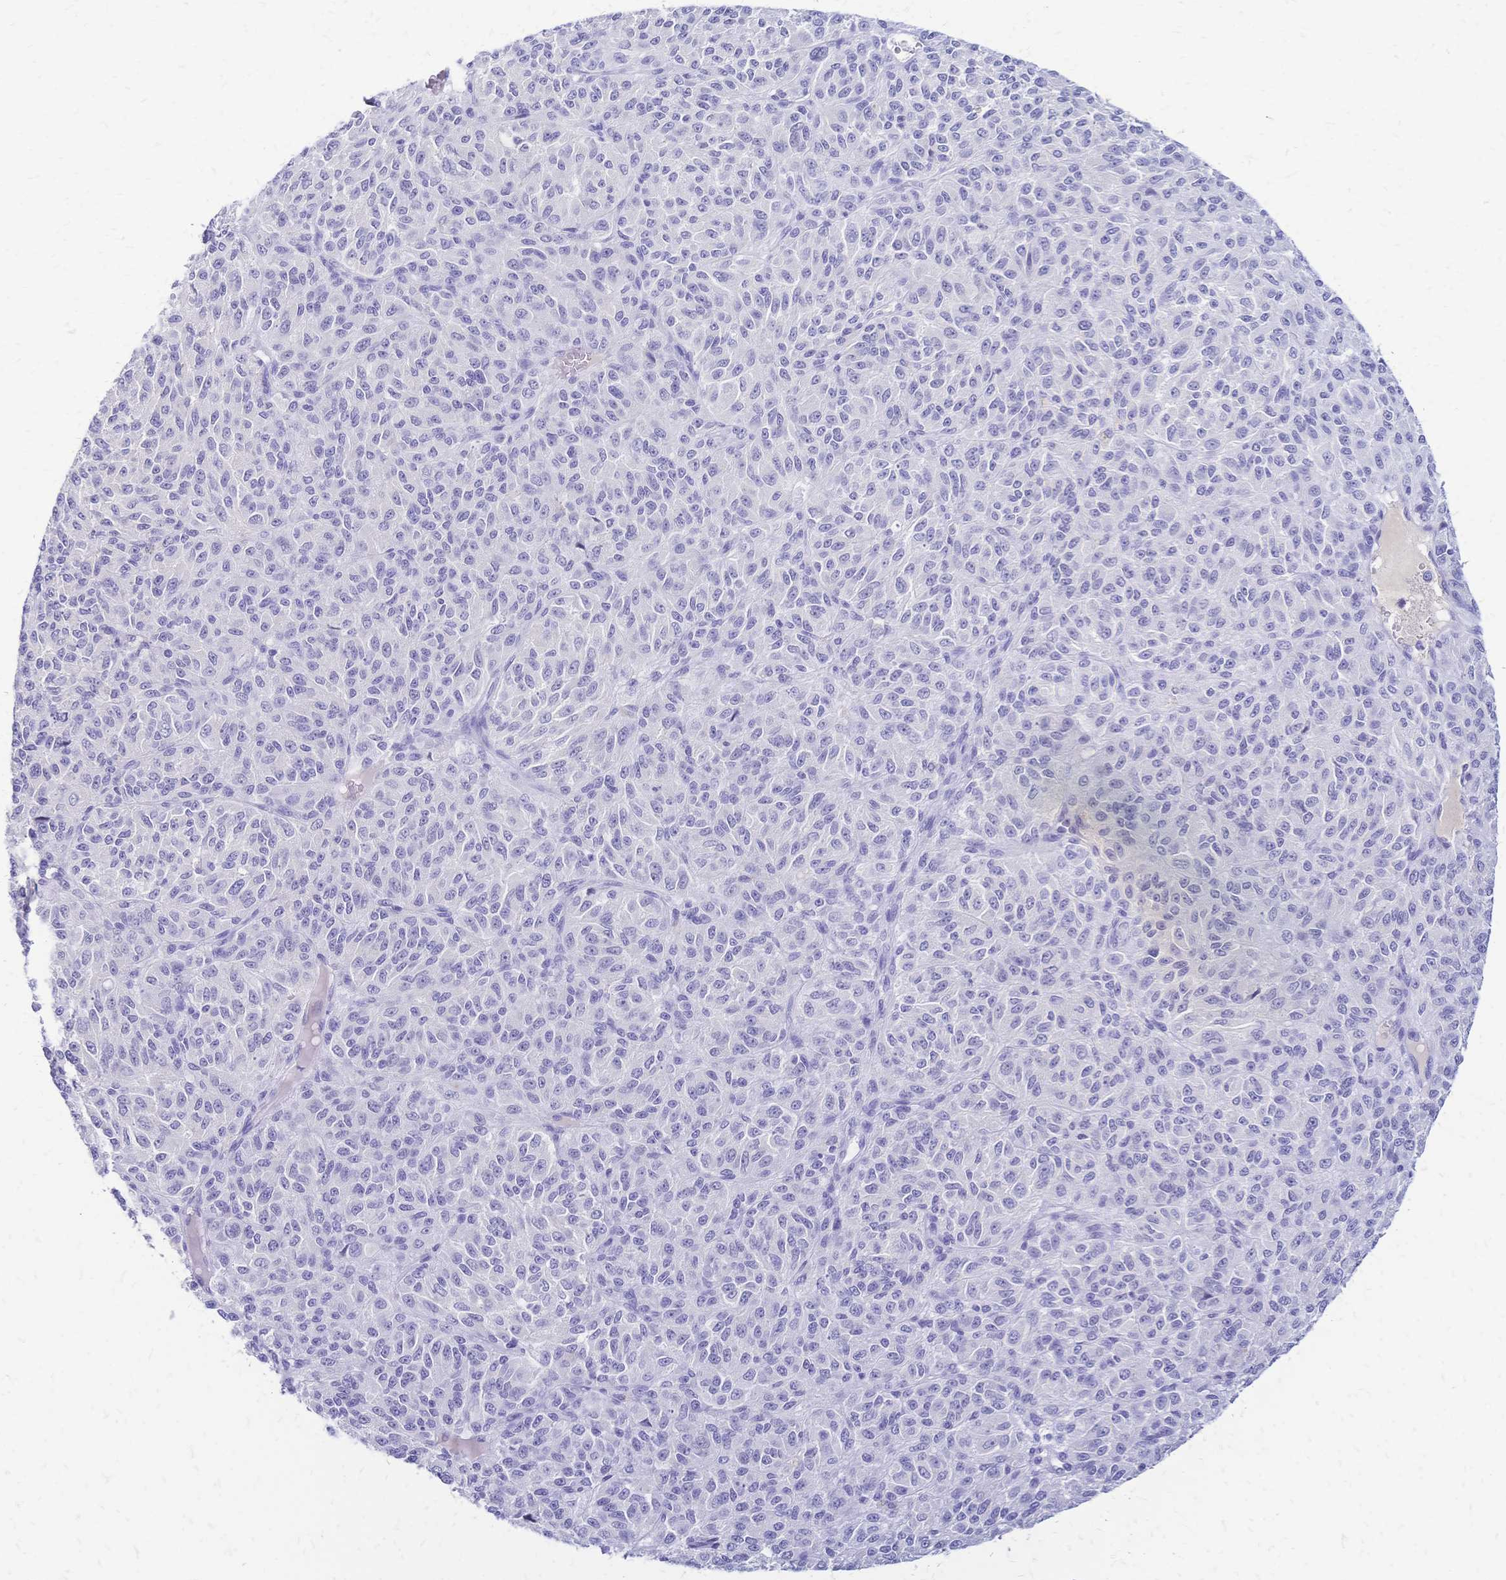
{"staining": {"intensity": "negative", "quantity": "none", "location": "none"}, "tissue": "melanoma", "cell_type": "Tumor cells", "image_type": "cancer", "snomed": [{"axis": "morphology", "description": "Malignant melanoma, Metastatic site"}, {"axis": "topography", "description": "Brain"}], "caption": "This histopathology image is of malignant melanoma (metastatic site) stained with immunohistochemistry to label a protein in brown with the nuclei are counter-stained blue. There is no positivity in tumor cells.", "gene": "FA2H", "patient": {"sex": "female", "age": 56}}